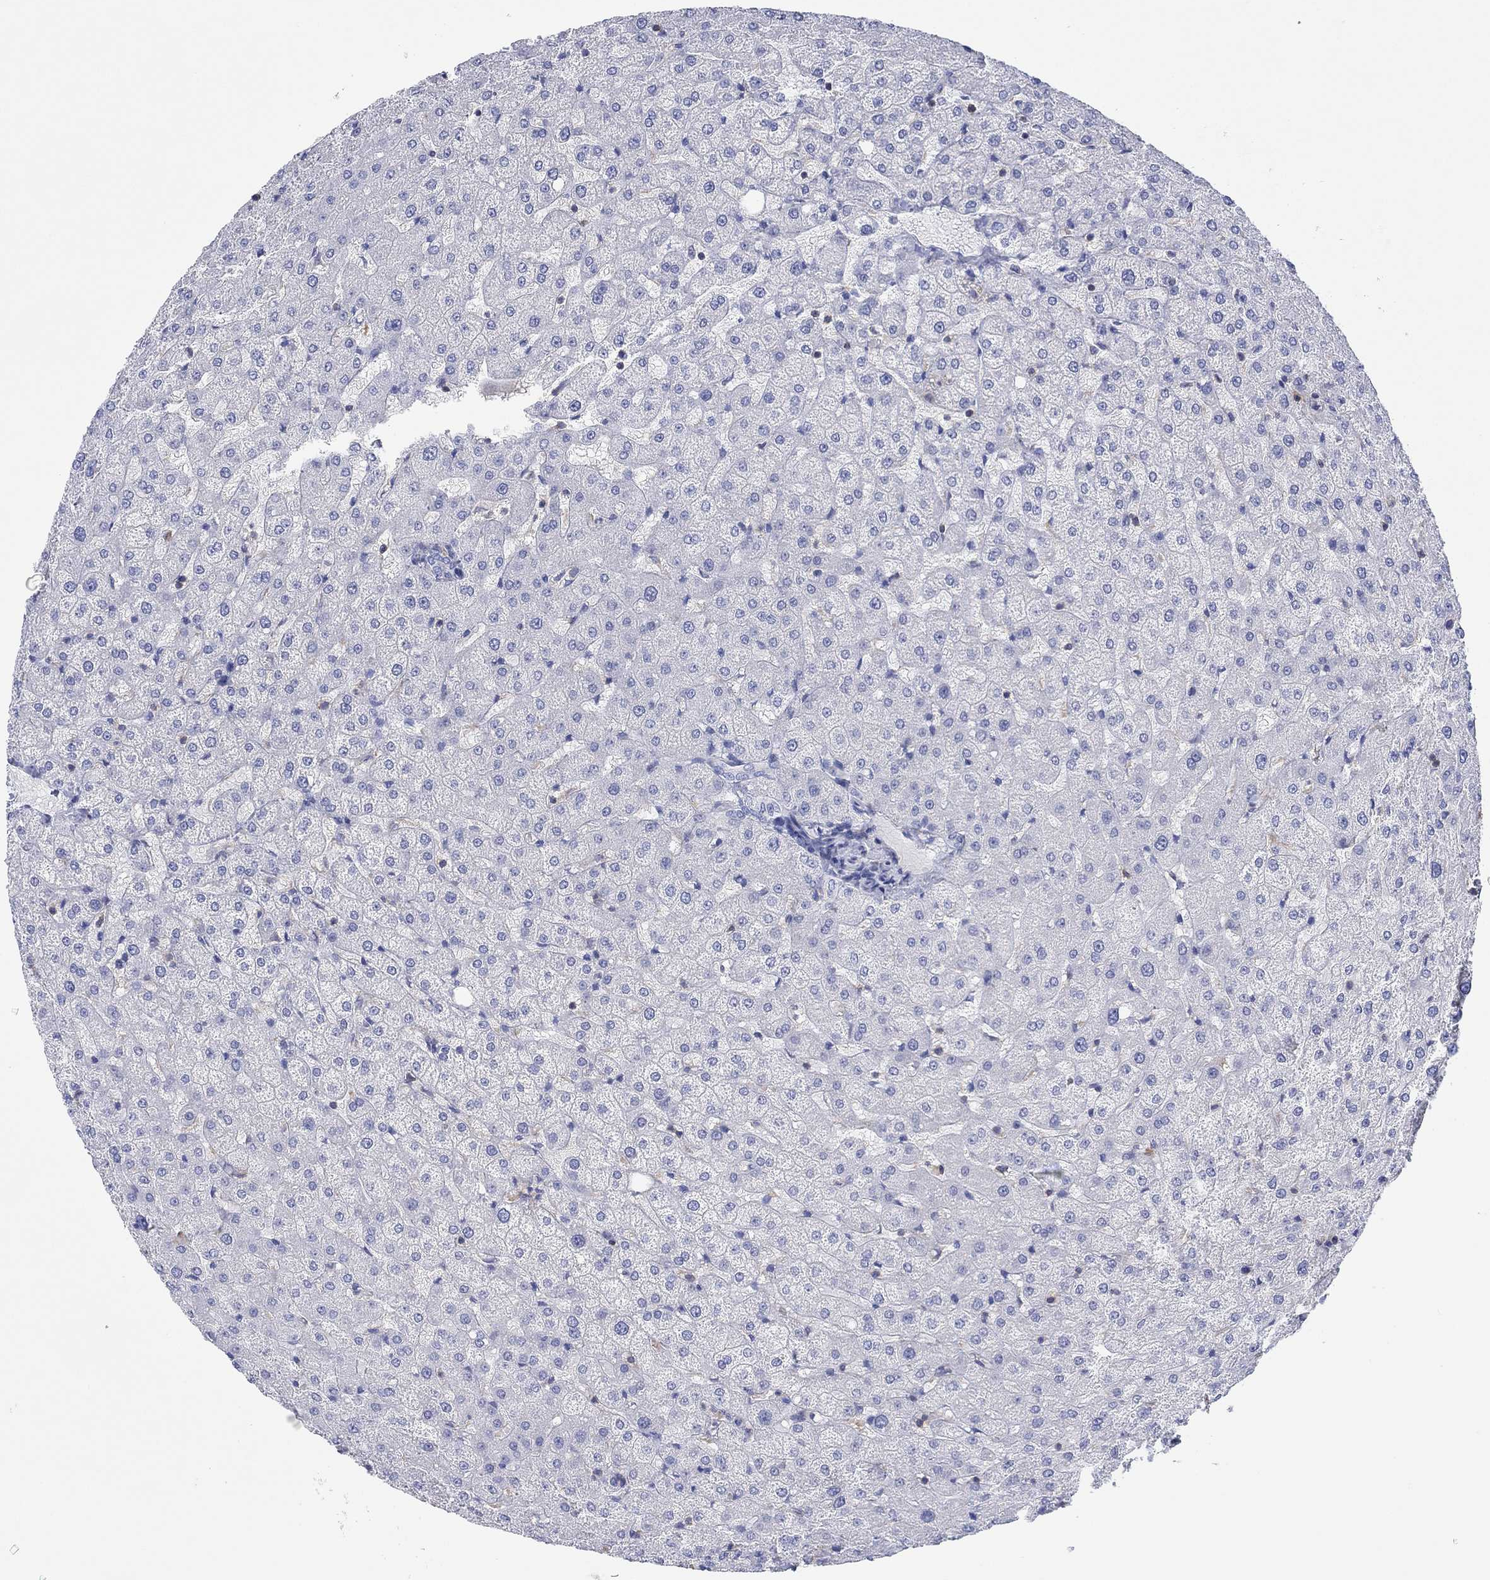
{"staining": {"intensity": "negative", "quantity": "none", "location": "none"}, "tissue": "liver", "cell_type": "Cholangiocytes", "image_type": "normal", "snomed": [{"axis": "morphology", "description": "Normal tissue, NOS"}, {"axis": "topography", "description": "Liver"}], "caption": "Immunohistochemistry micrograph of normal liver stained for a protein (brown), which shows no staining in cholangiocytes.", "gene": "PPIL6", "patient": {"sex": "female", "age": 50}}